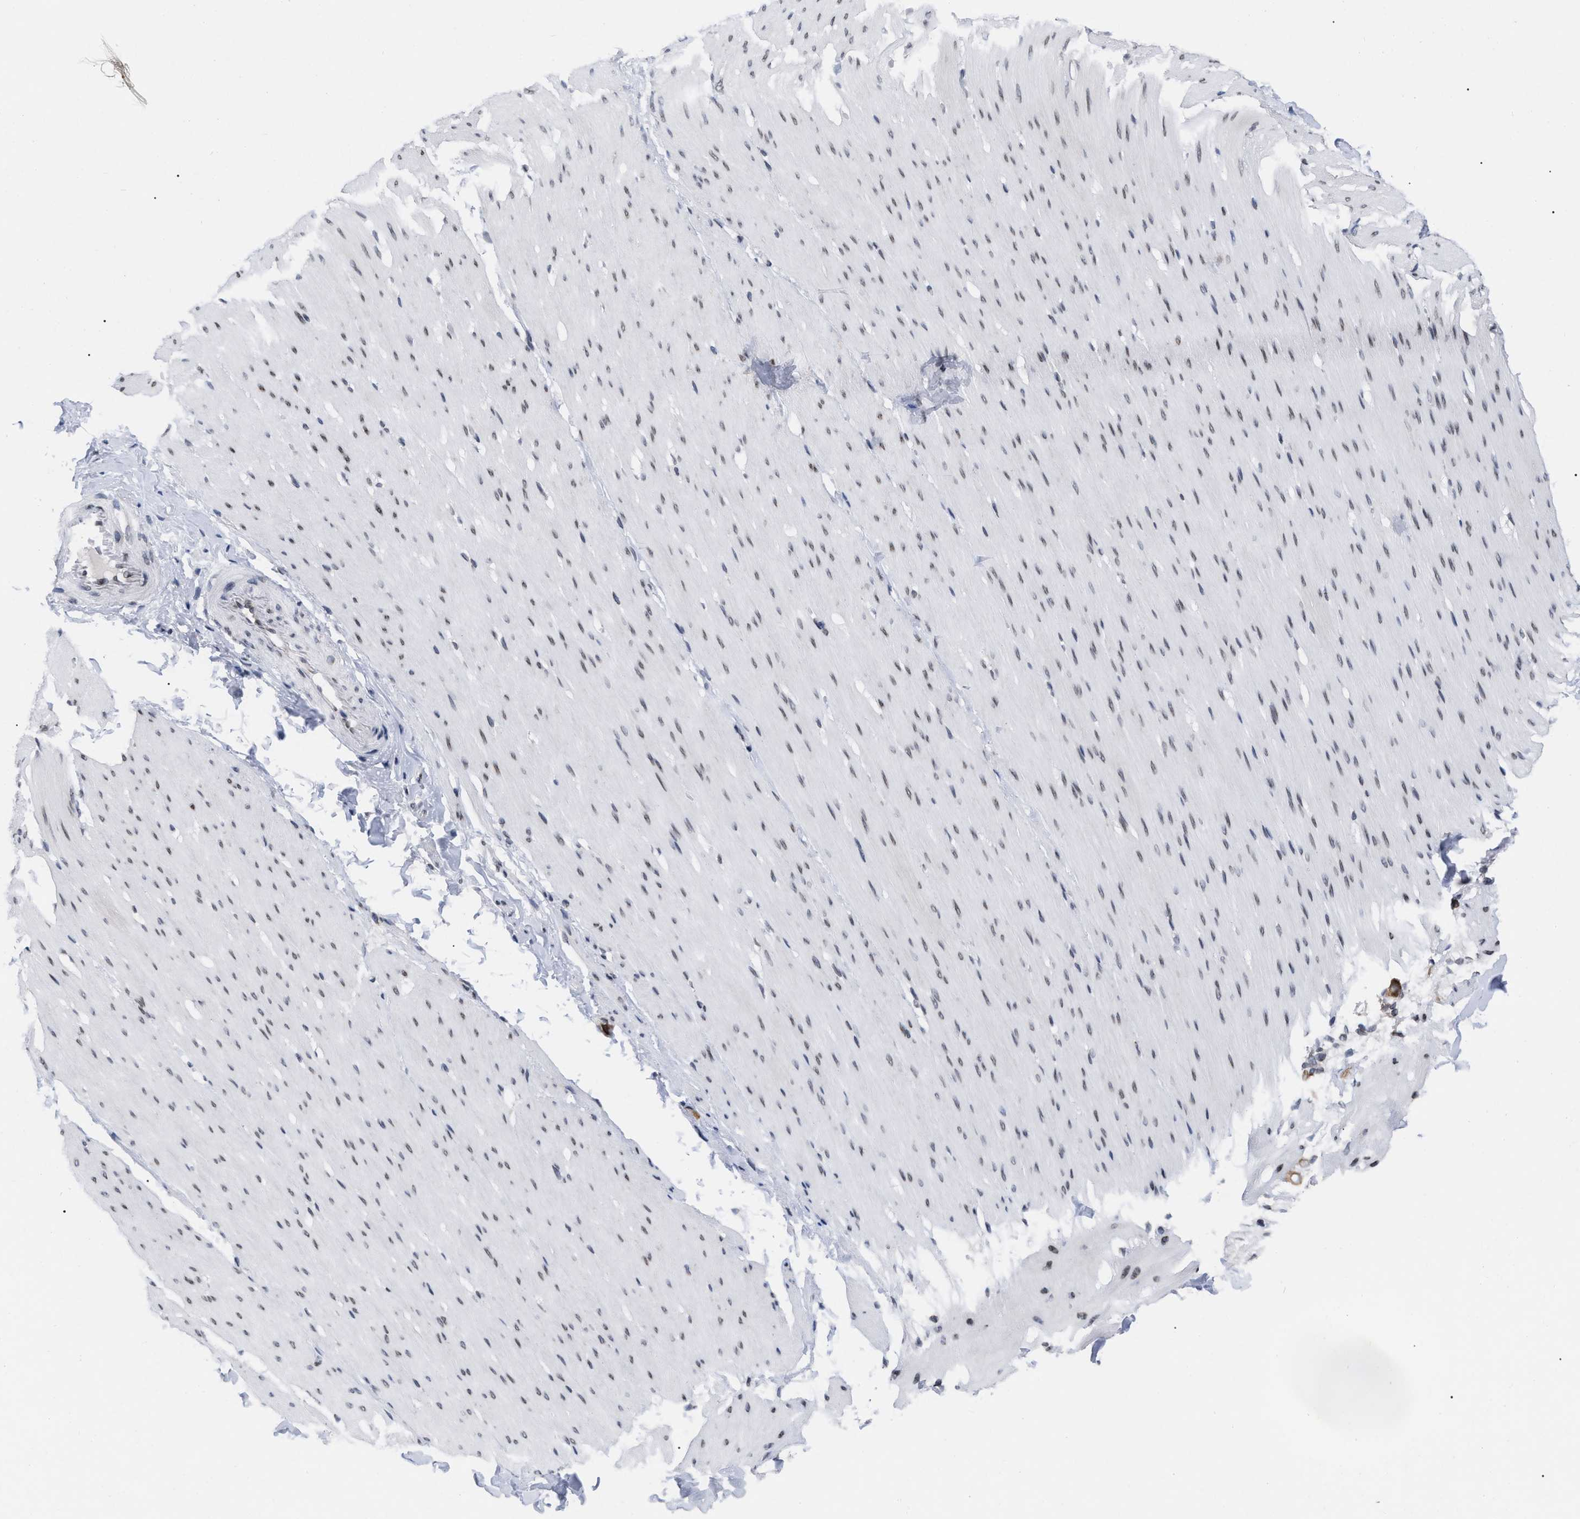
{"staining": {"intensity": "weak", "quantity": "<25%", "location": "cytoplasmic/membranous,nuclear"}, "tissue": "smooth muscle", "cell_type": "Smooth muscle cells", "image_type": "normal", "snomed": [{"axis": "morphology", "description": "Normal tissue, NOS"}, {"axis": "topography", "description": "Smooth muscle"}, {"axis": "topography", "description": "Colon"}], "caption": "This is an immunohistochemistry histopathology image of benign human smooth muscle. There is no staining in smooth muscle cells.", "gene": "TPR", "patient": {"sex": "male", "age": 67}}